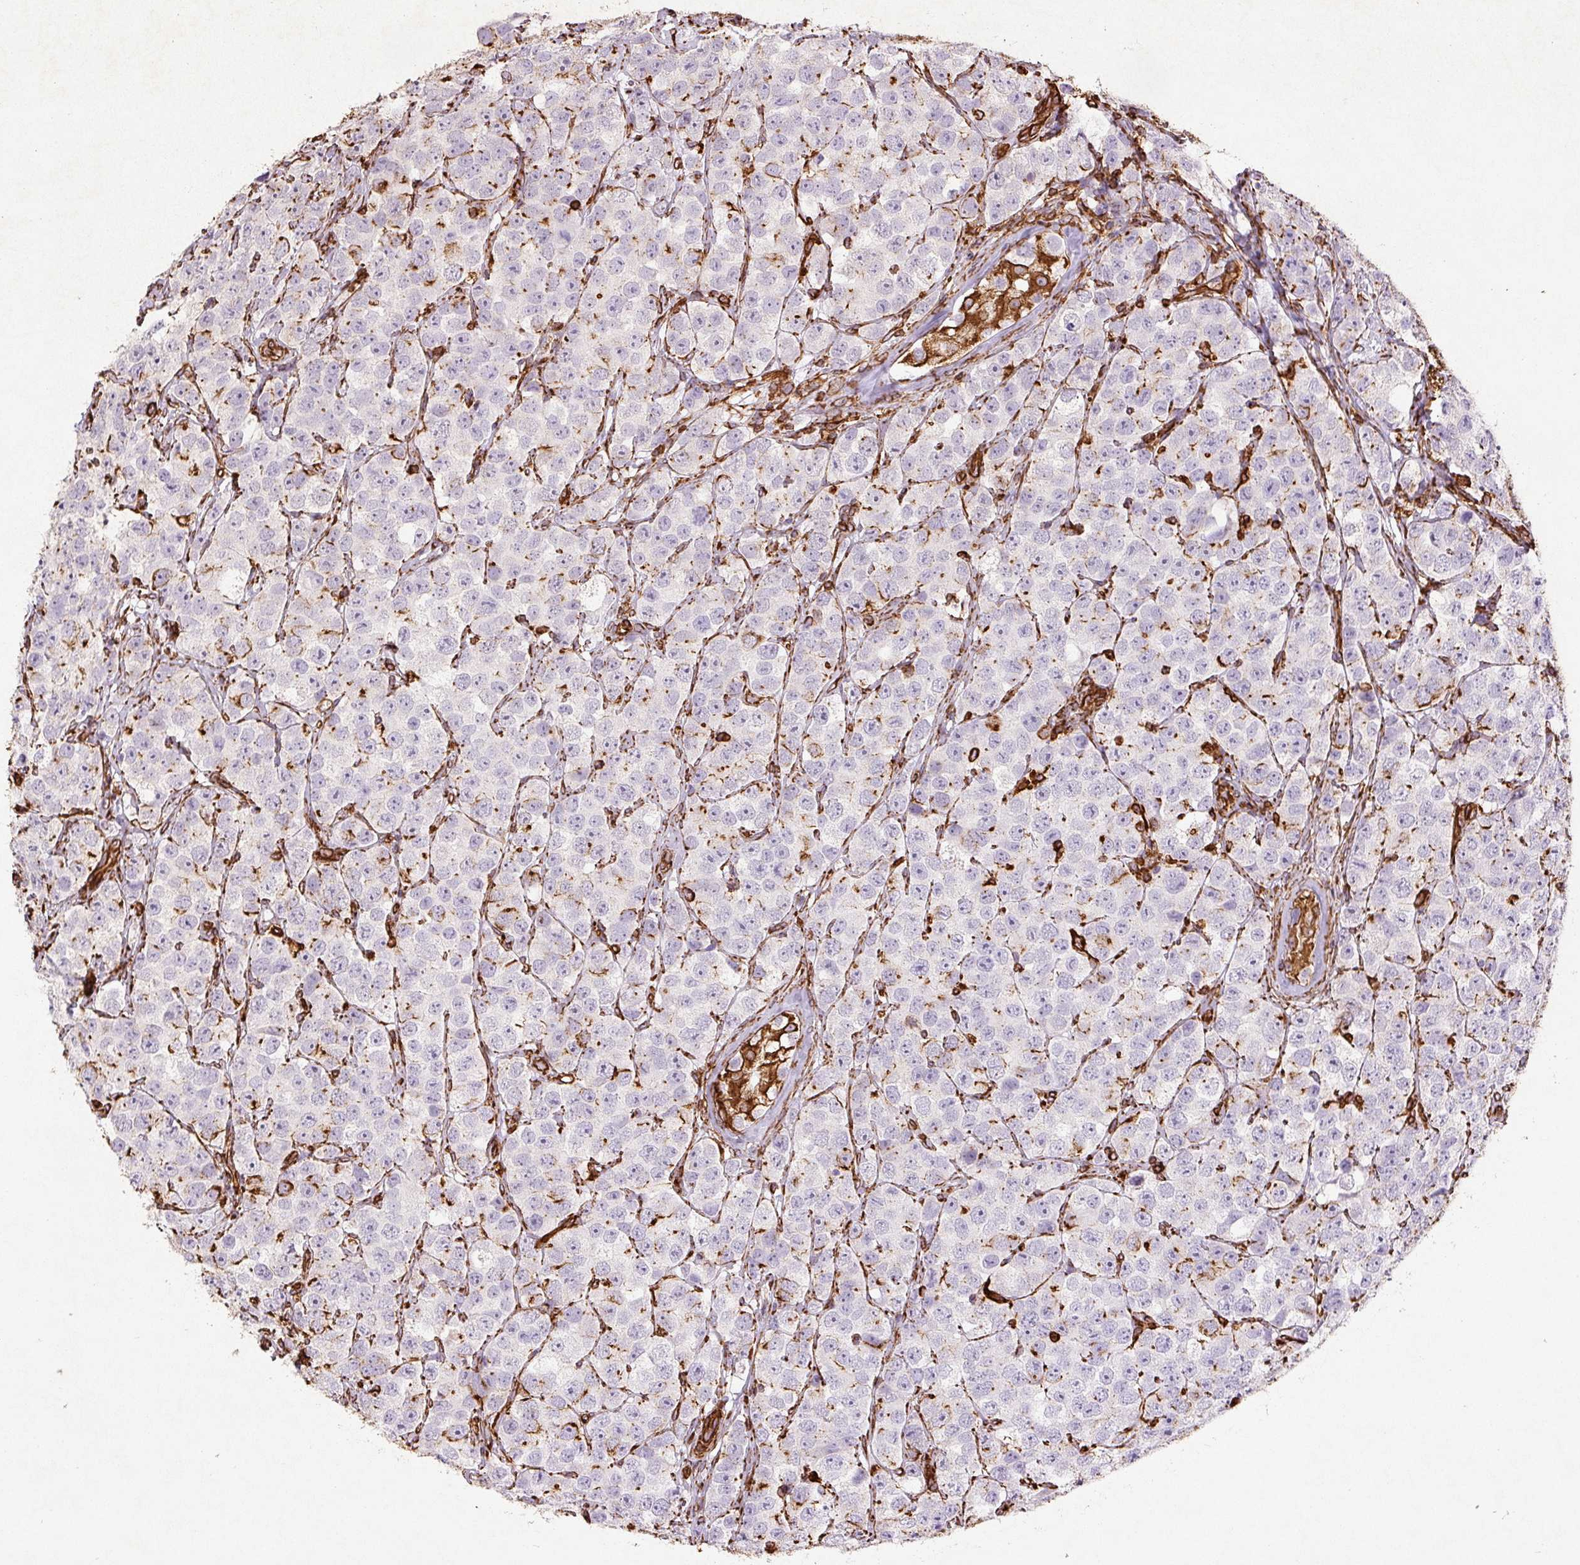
{"staining": {"intensity": "negative", "quantity": "none", "location": "none"}, "tissue": "testis cancer", "cell_type": "Tumor cells", "image_type": "cancer", "snomed": [{"axis": "morphology", "description": "Seminoma, NOS"}, {"axis": "topography", "description": "Testis"}], "caption": "High power microscopy histopathology image of an immunohistochemistry (IHC) photomicrograph of seminoma (testis), revealing no significant staining in tumor cells.", "gene": "VIM", "patient": {"sex": "male", "age": 28}}